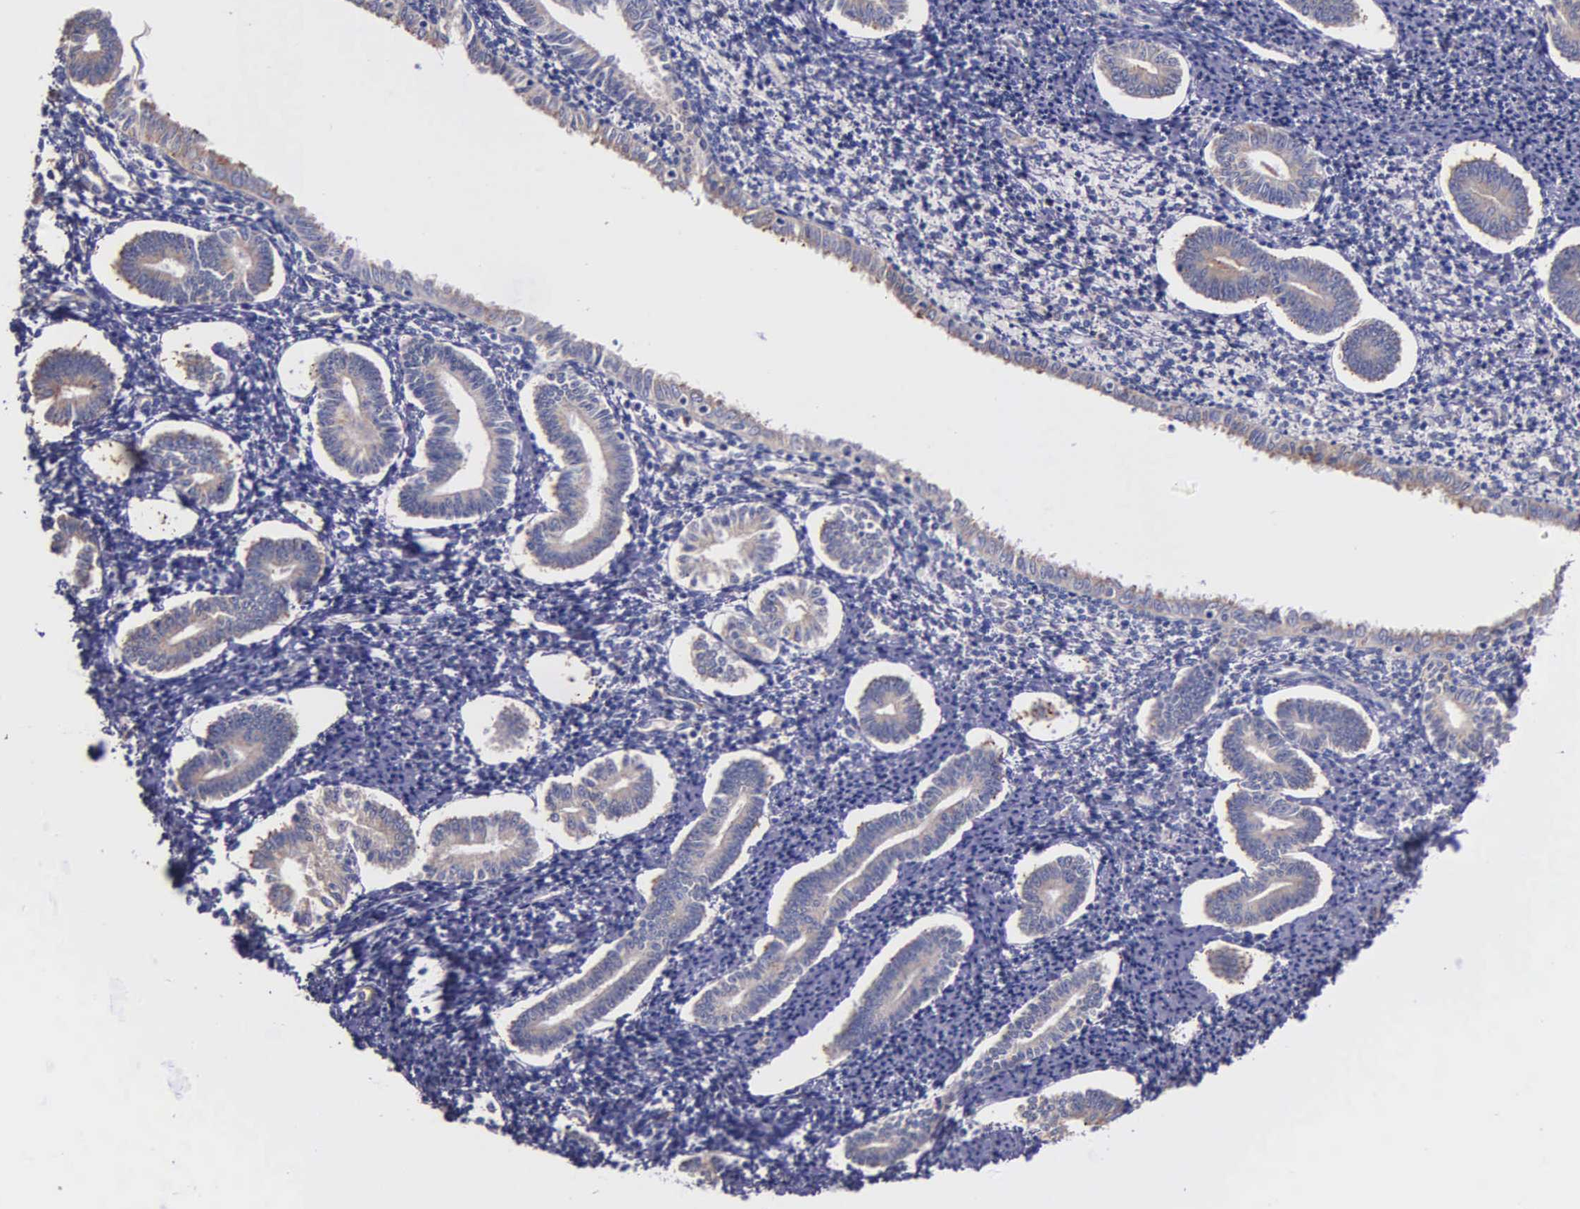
{"staining": {"intensity": "negative", "quantity": "none", "location": "none"}, "tissue": "endometrium", "cell_type": "Cells in endometrial stroma", "image_type": "normal", "snomed": [{"axis": "morphology", "description": "Normal tissue, NOS"}, {"axis": "topography", "description": "Endometrium"}], "caption": "Cells in endometrial stroma show no significant expression in normal endometrium. Nuclei are stained in blue.", "gene": "ZC3H12B", "patient": {"sex": "female", "age": 52}}